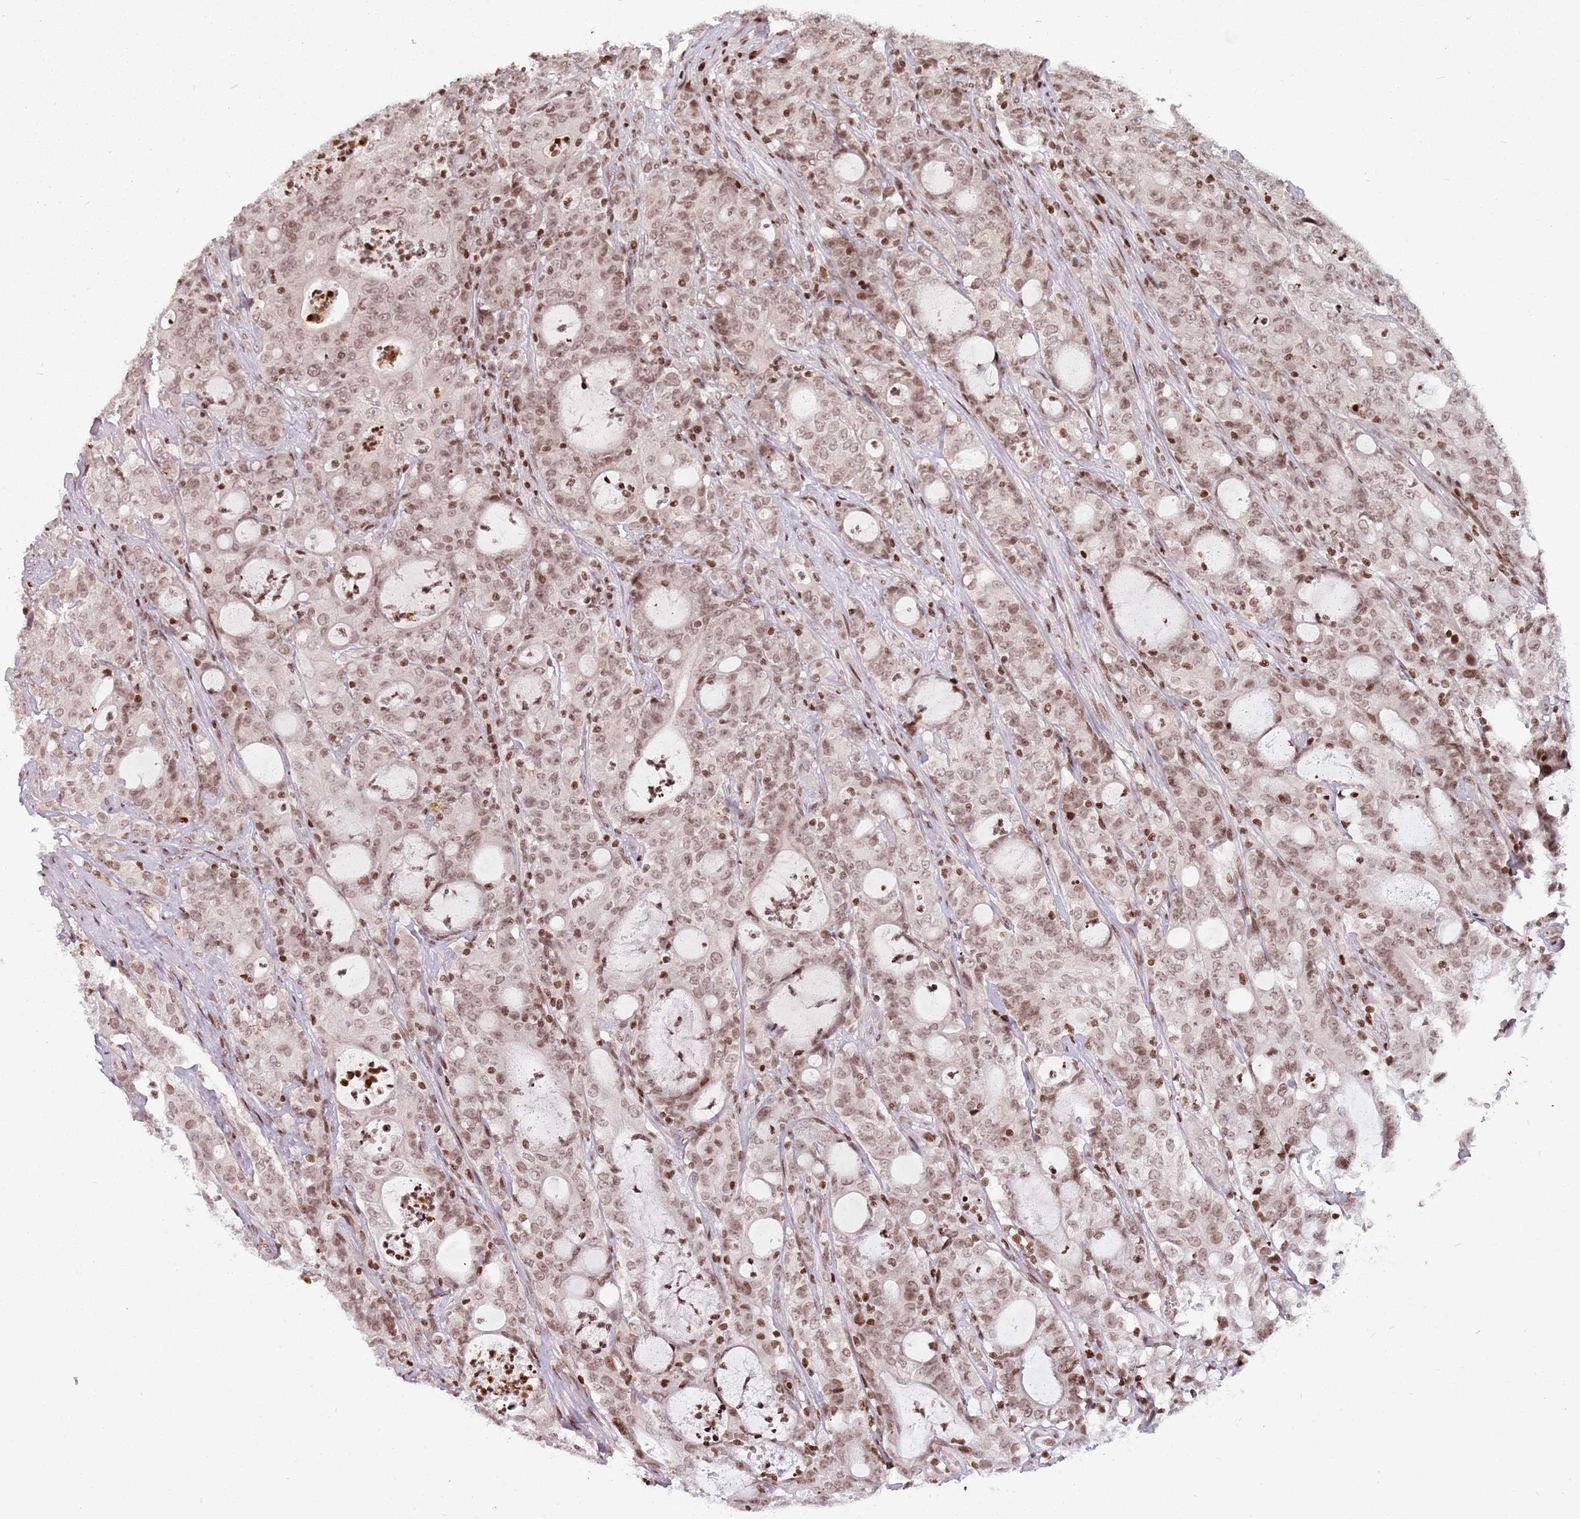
{"staining": {"intensity": "weak", "quantity": ">75%", "location": "nuclear"}, "tissue": "colorectal cancer", "cell_type": "Tumor cells", "image_type": "cancer", "snomed": [{"axis": "morphology", "description": "Adenocarcinoma, NOS"}, {"axis": "topography", "description": "Colon"}], "caption": "Colorectal cancer (adenocarcinoma) stained with DAB IHC reveals low levels of weak nuclear staining in about >75% of tumor cells.", "gene": "SH3RF3", "patient": {"sex": "male", "age": 83}}